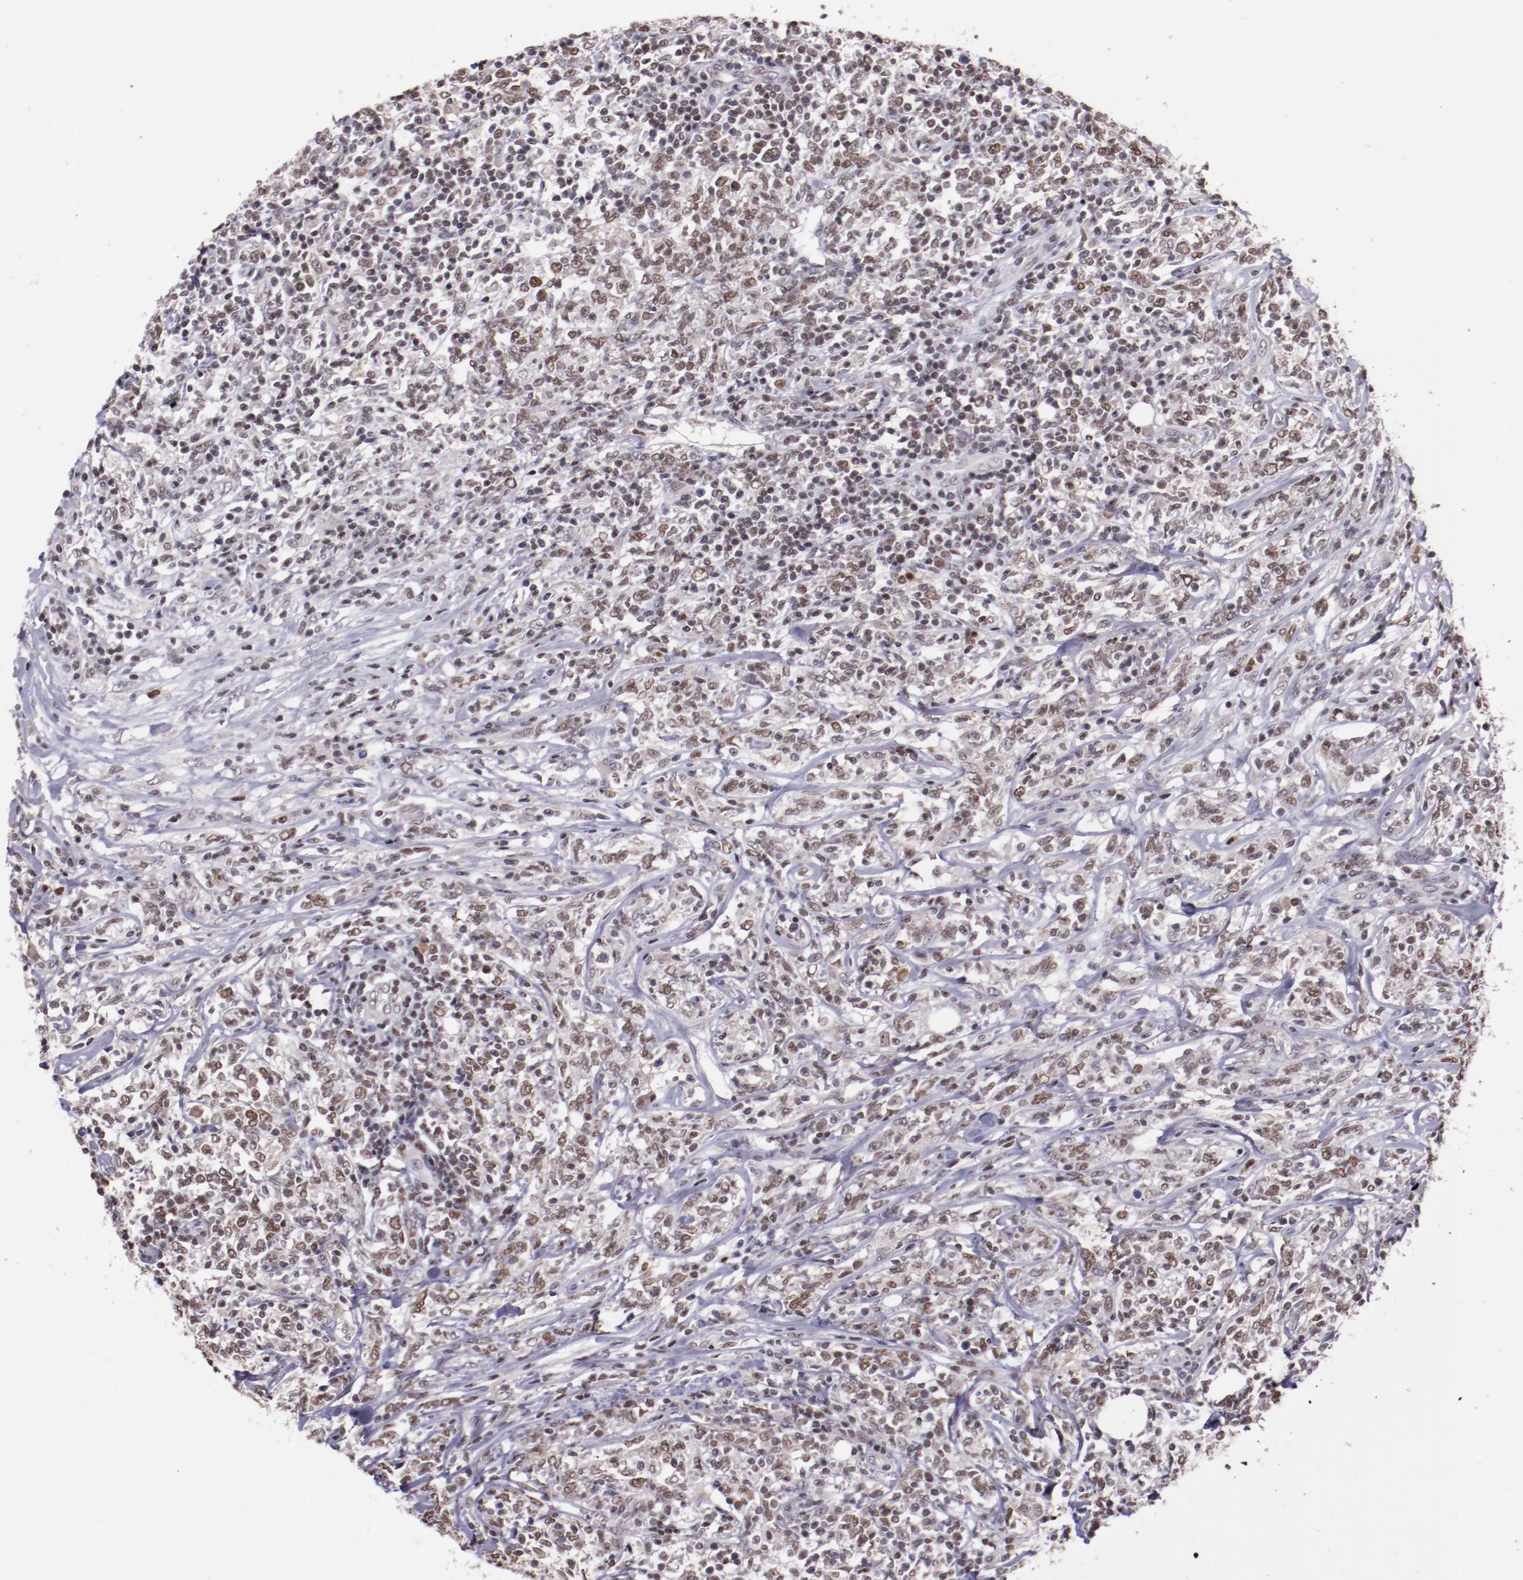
{"staining": {"intensity": "moderate", "quantity": "25%-75%", "location": "nuclear"}, "tissue": "lymphoma", "cell_type": "Tumor cells", "image_type": "cancer", "snomed": [{"axis": "morphology", "description": "Malignant lymphoma, non-Hodgkin's type, High grade"}, {"axis": "topography", "description": "Lymph node"}], "caption": "This image demonstrates lymphoma stained with immunohistochemistry to label a protein in brown. The nuclear of tumor cells show moderate positivity for the protein. Nuclei are counter-stained blue.", "gene": "ELF1", "patient": {"sex": "female", "age": 84}}